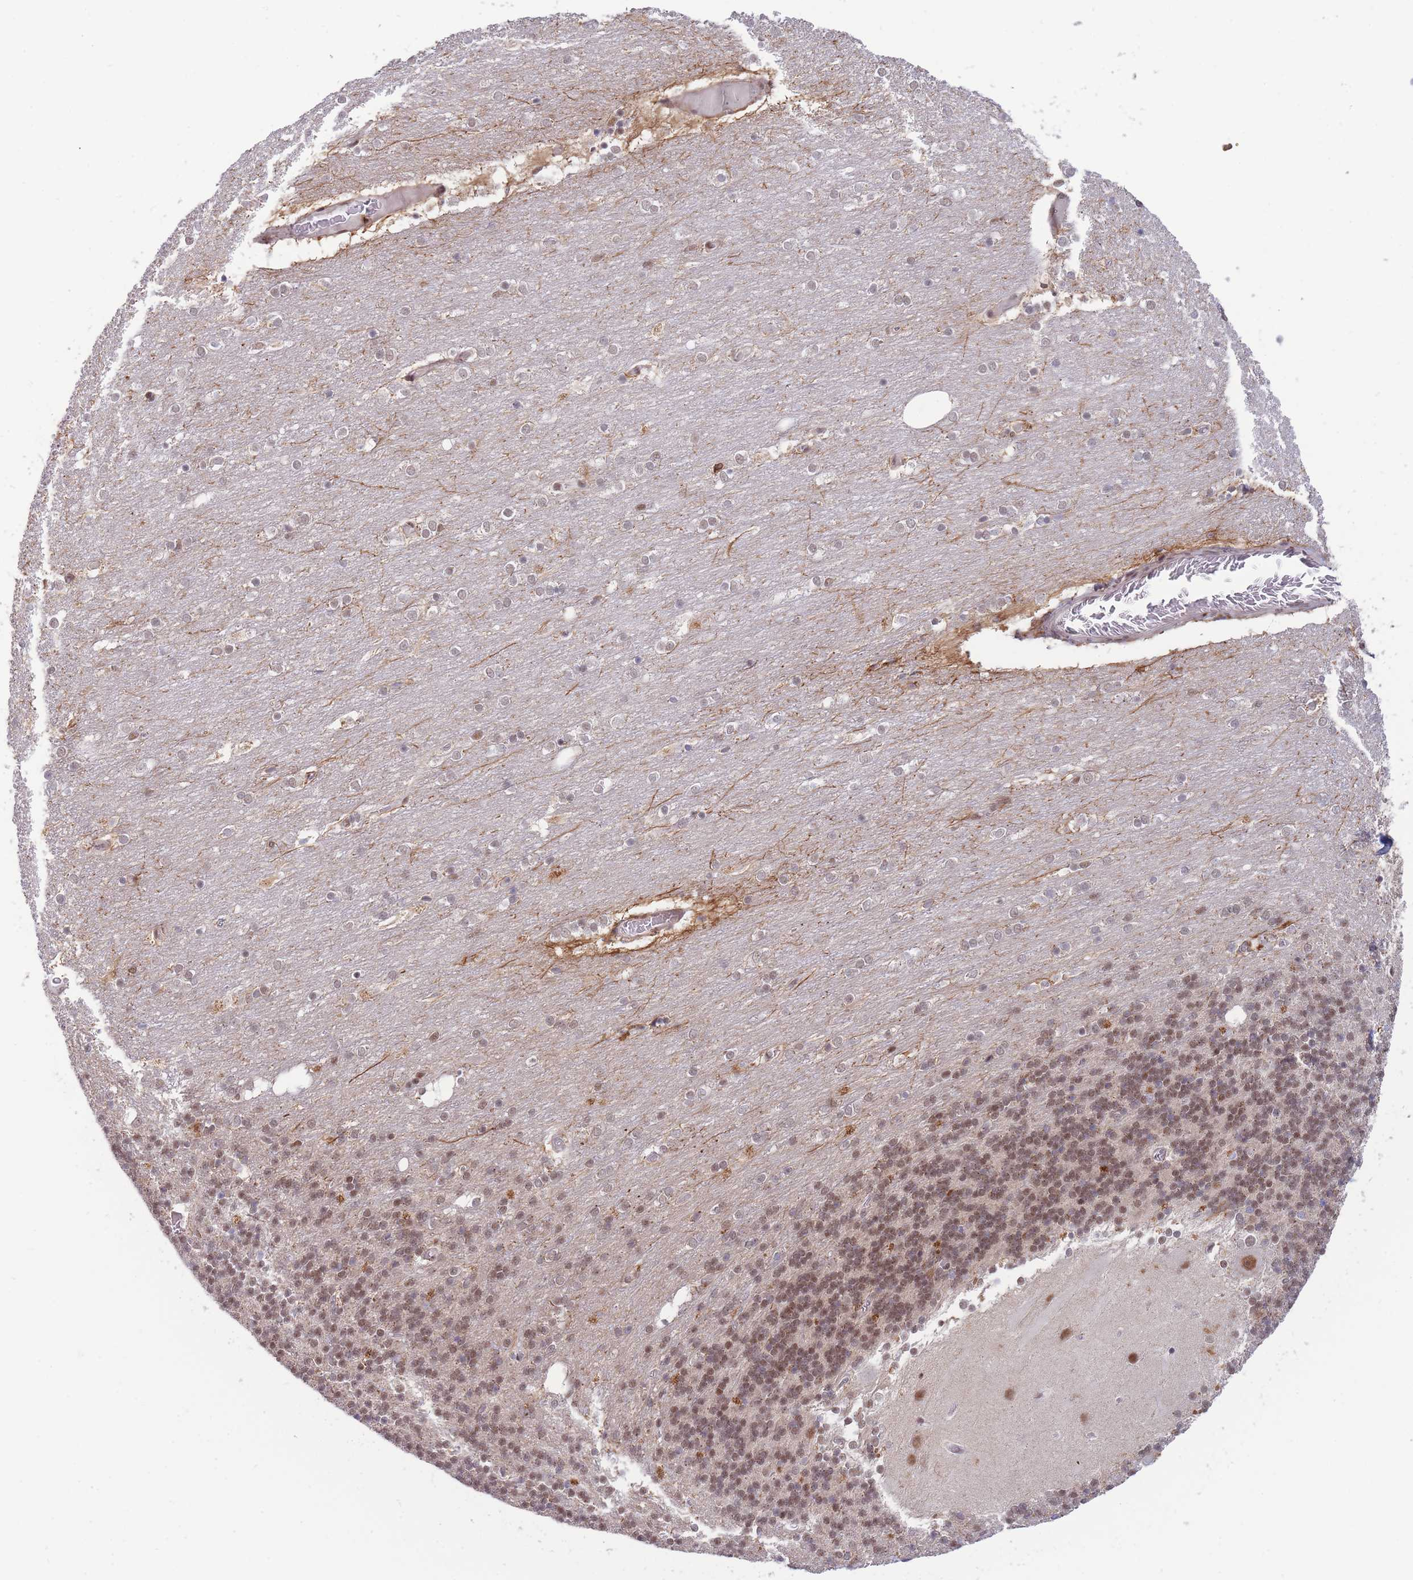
{"staining": {"intensity": "moderate", "quantity": "25%-75%", "location": "cytoplasmic/membranous,nuclear"}, "tissue": "cerebellum", "cell_type": "Cells in granular layer", "image_type": "normal", "snomed": [{"axis": "morphology", "description": "Normal tissue, NOS"}, {"axis": "topography", "description": "Cerebellum"}], "caption": "This photomicrograph displays immunohistochemistry (IHC) staining of benign cerebellum, with medium moderate cytoplasmic/membranous,nuclear staining in approximately 25%-75% of cells in granular layer.", "gene": "BOD1L1", "patient": {"sex": "female", "age": 54}}